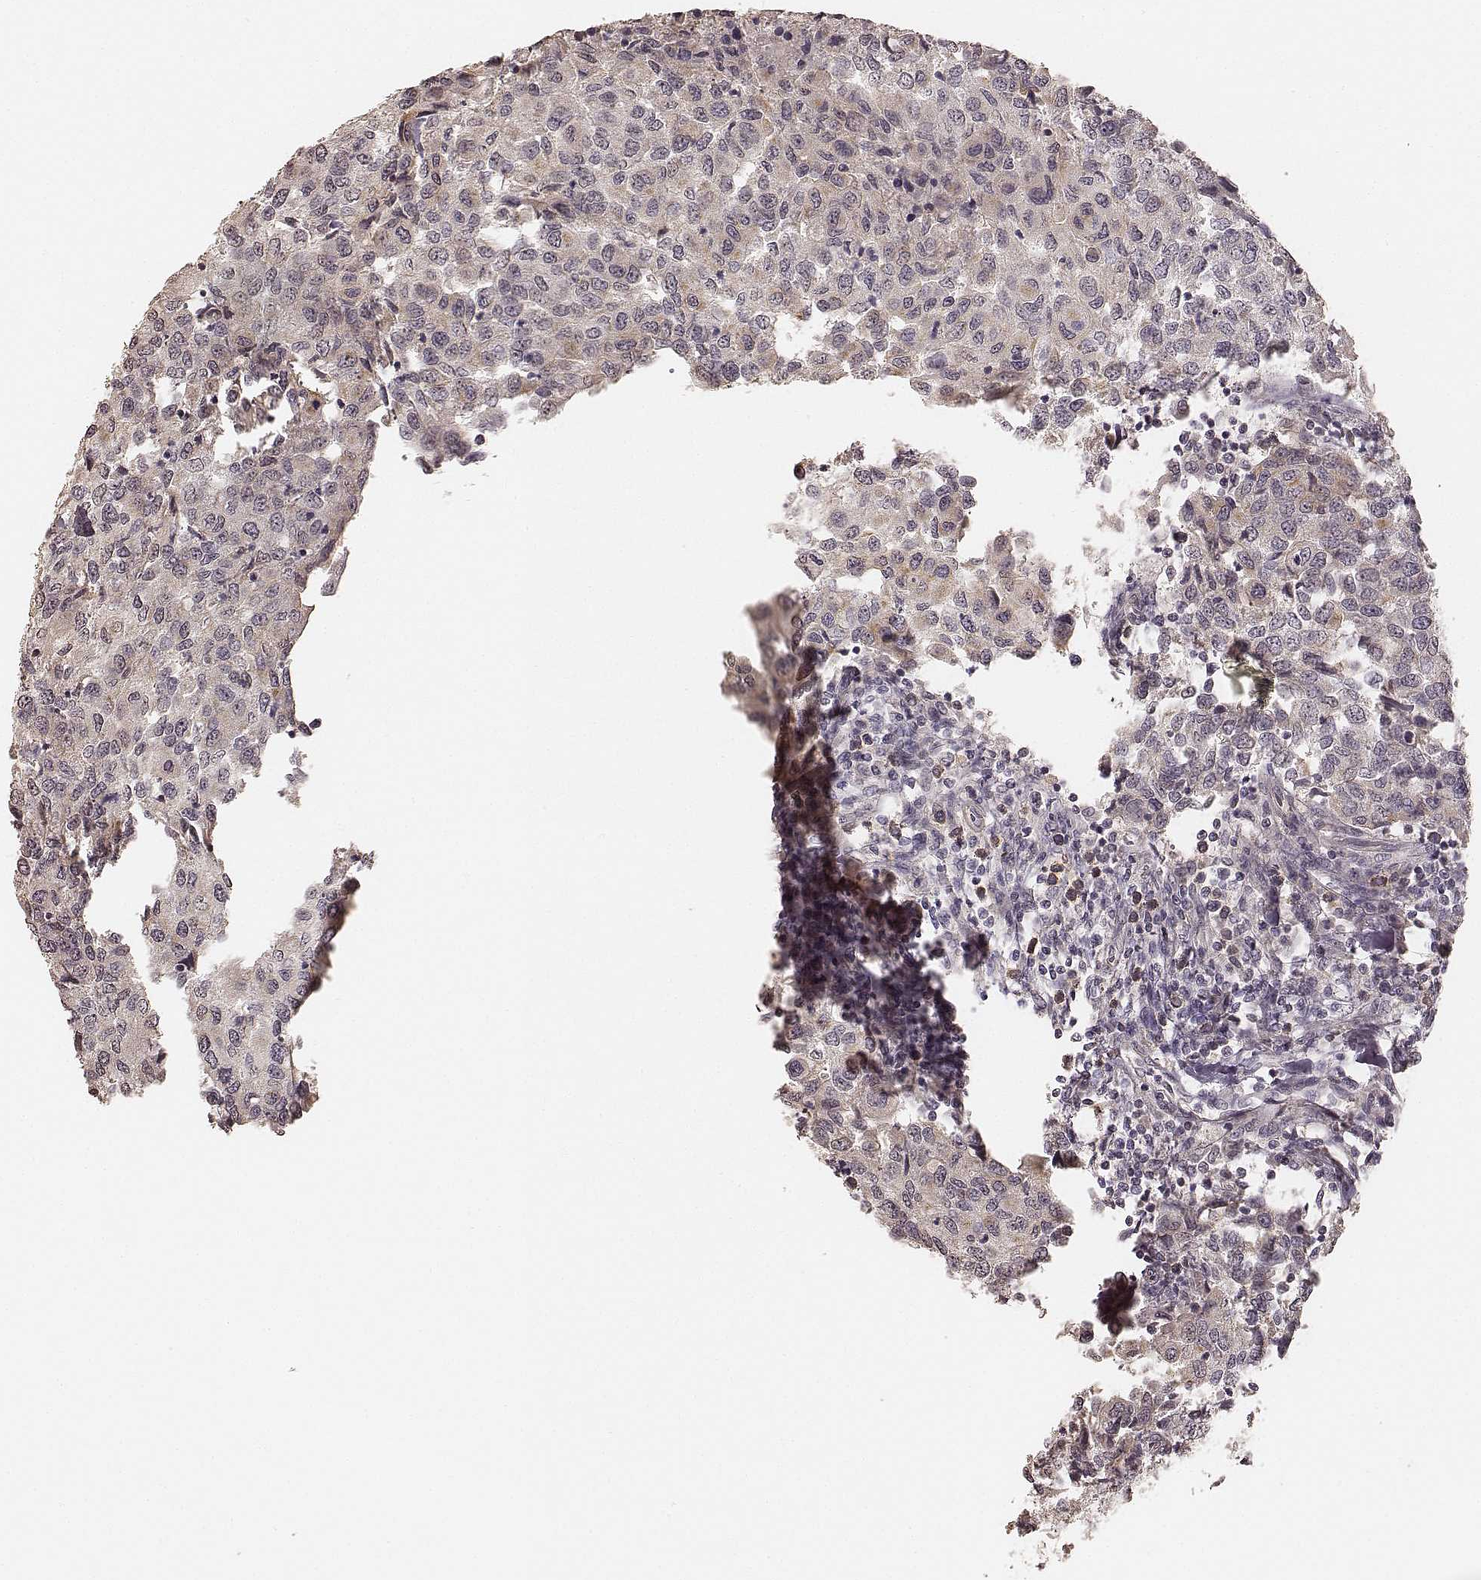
{"staining": {"intensity": "weak", "quantity": "<25%", "location": "cytoplasmic/membranous"}, "tissue": "urothelial cancer", "cell_type": "Tumor cells", "image_type": "cancer", "snomed": [{"axis": "morphology", "description": "Urothelial carcinoma, High grade"}, {"axis": "topography", "description": "Urinary bladder"}], "caption": "Immunohistochemical staining of human urothelial carcinoma (high-grade) displays no significant positivity in tumor cells.", "gene": "LY6K", "patient": {"sex": "female", "age": 78}}